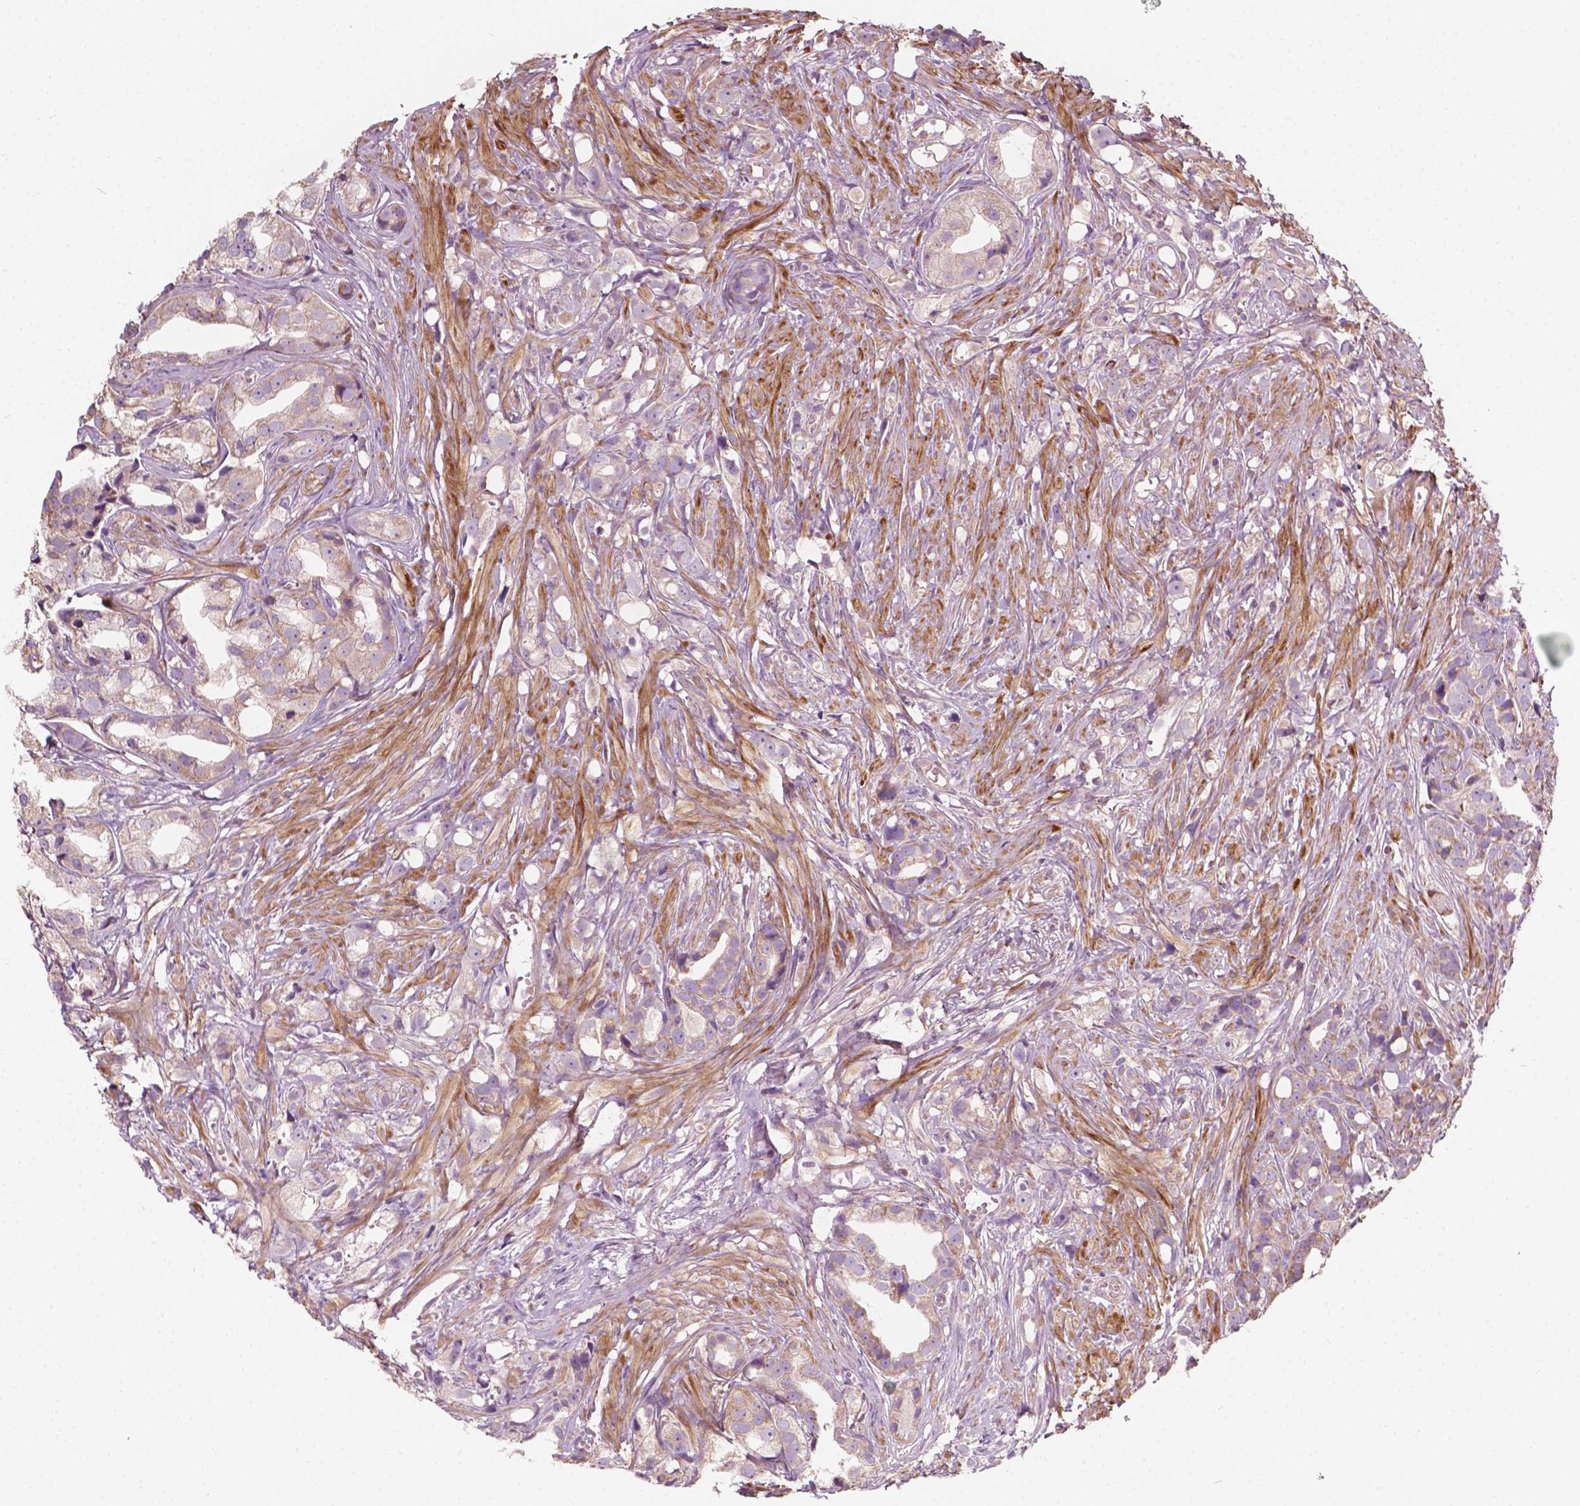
{"staining": {"intensity": "weak", "quantity": ">75%", "location": "cytoplasmic/membranous"}, "tissue": "prostate cancer", "cell_type": "Tumor cells", "image_type": "cancer", "snomed": [{"axis": "morphology", "description": "Adenocarcinoma, High grade"}, {"axis": "topography", "description": "Prostate"}], "caption": "A brown stain highlights weak cytoplasmic/membranous staining of a protein in human prostate cancer tumor cells.", "gene": "NDUFA10", "patient": {"sex": "male", "age": 75}}